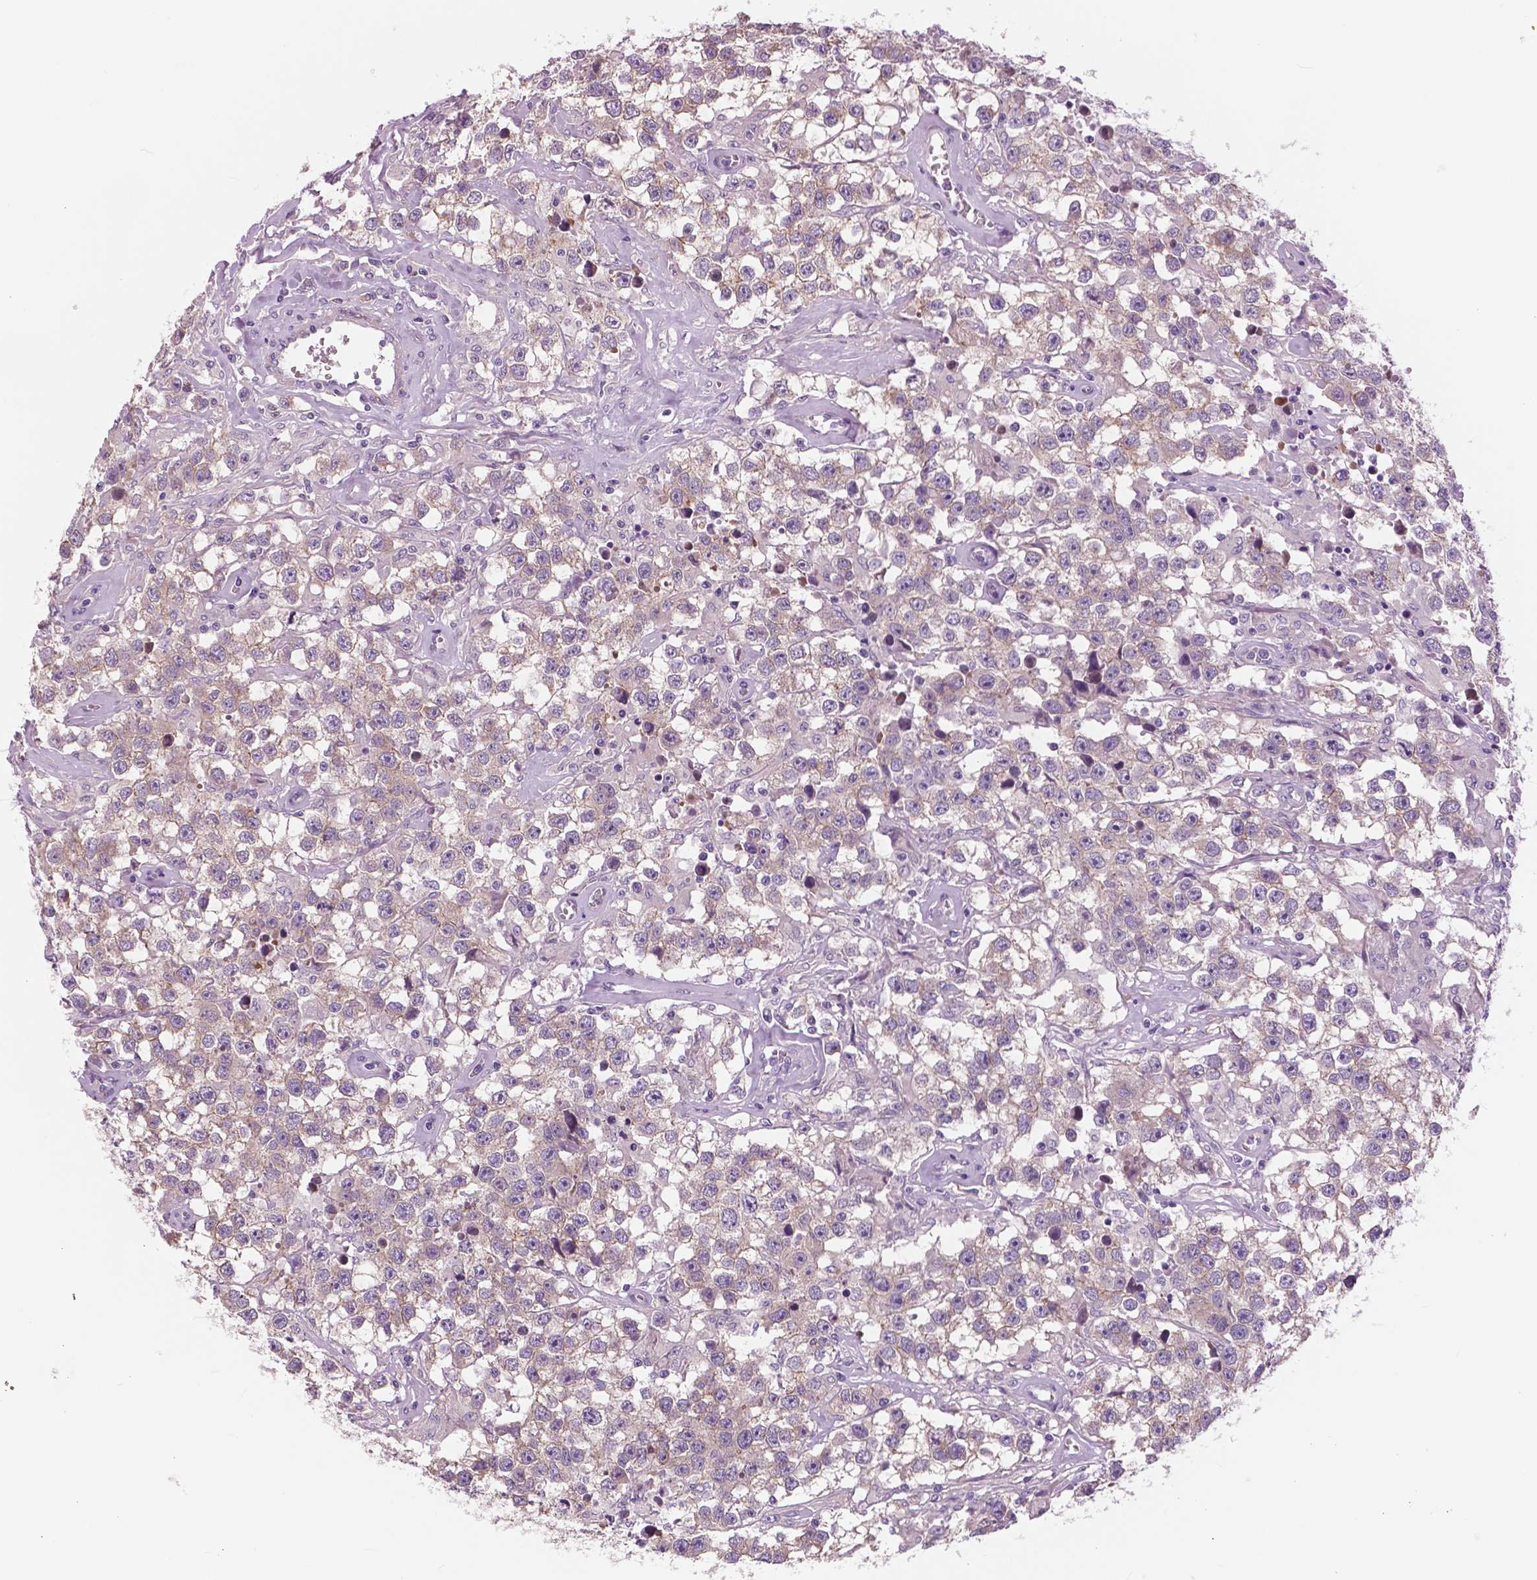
{"staining": {"intensity": "weak", "quantity": ">75%", "location": "cytoplasmic/membranous"}, "tissue": "testis cancer", "cell_type": "Tumor cells", "image_type": "cancer", "snomed": [{"axis": "morphology", "description": "Seminoma, NOS"}, {"axis": "topography", "description": "Testis"}], "caption": "Approximately >75% of tumor cells in testis seminoma reveal weak cytoplasmic/membranous protein expression as visualized by brown immunohistochemical staining.", "gene": "SERPINI1", "patient": {"sex": "male", "age": 43}}